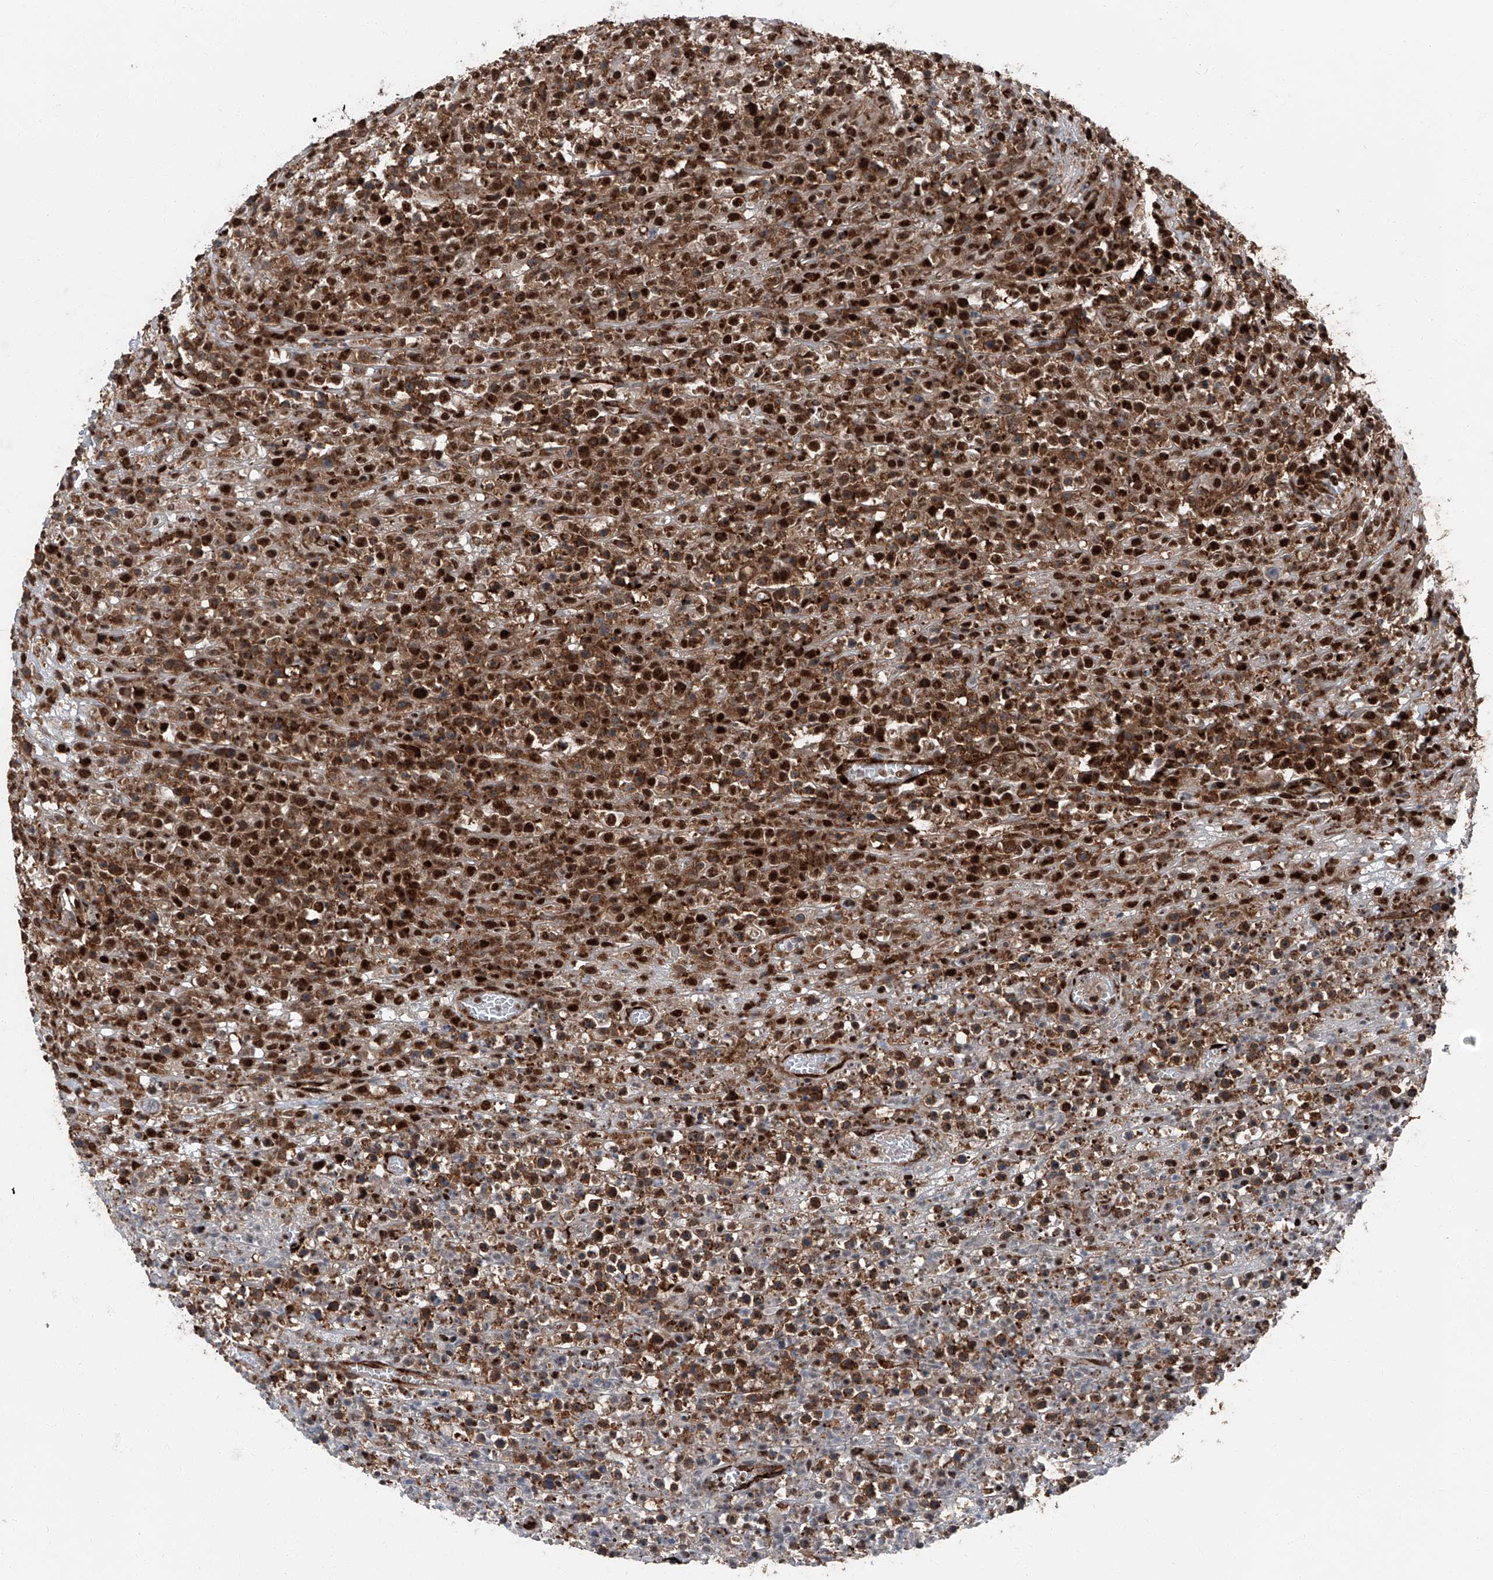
{"staining": {"intensity": "strong", "quantity": ">75%", "location": "cytoplasmic/membranous,nuclear"}, "tissue": "lymphoma", "cell_type": "Tumor cells", "image_type": "cancer", "snomed": [{"axis": "morphology", "description": "Malignant lymphoma, non-Hodgkin's type, High grade"}, {"axis": "topography", "description": "Colon"}], "caption": "Protein expression by immunohistochemistry displays strong cytoplasmic/membranous and nuclear staining in approximately >75% of tumor cells in lymphoma. Using DAB (brown) and hematoxylin (blue) stains, captured at high magnification using brightfield microscopy.", "gene": "FKBP5", "patient": {"sex": "female", "age": 53}}